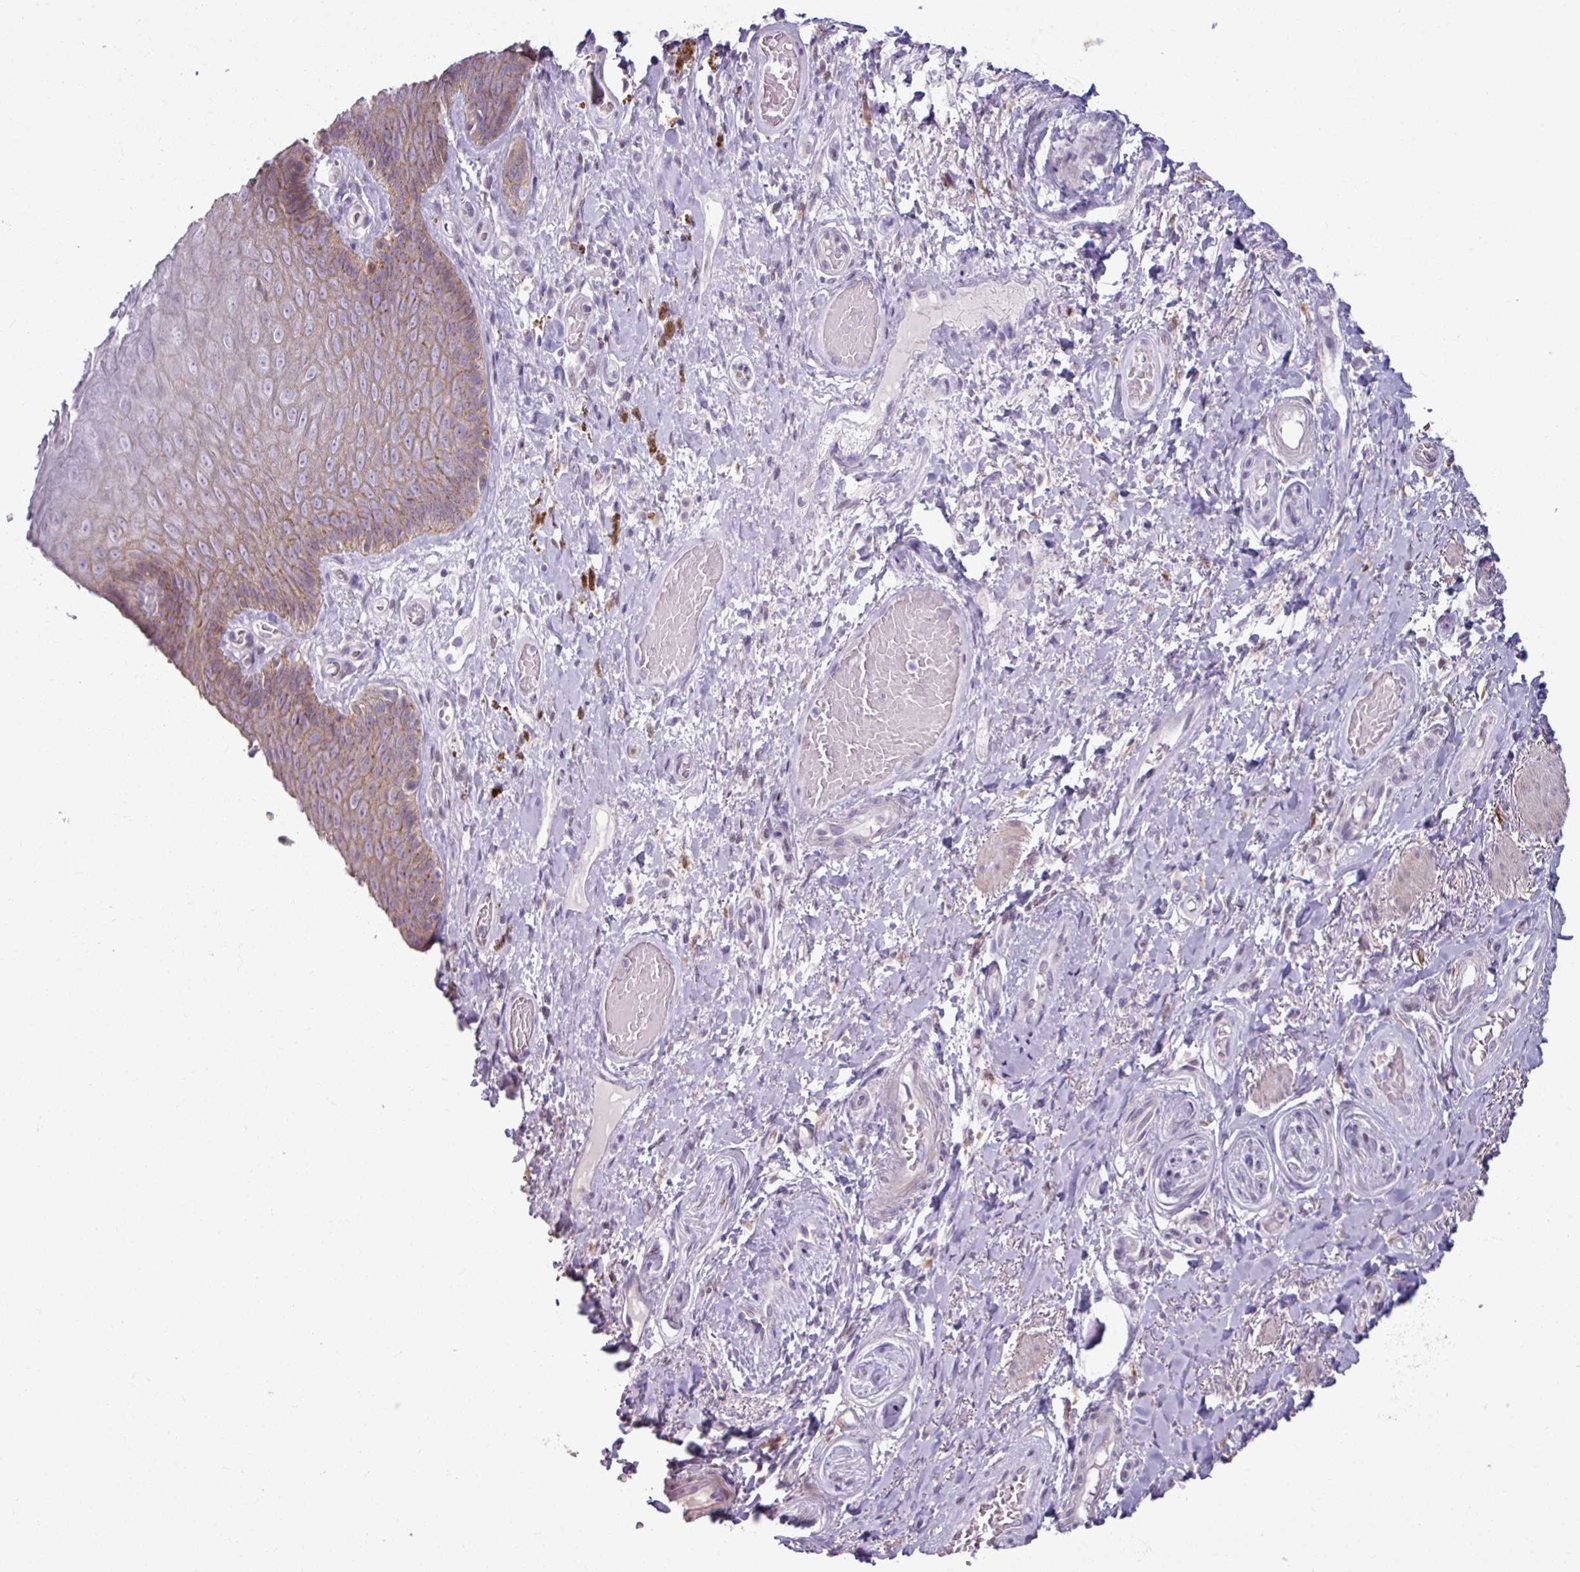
{"staining": {"intensity": "weak", "quantity": "25%-75%", "location": "cytoplasmic/membranous"}, "tissue": "skin", "cell_type": "Epidermal cells", "image_type": "normal", "snomed": [{"axis": "morphology", "description": "Normal tissue, NOS"}, {"axis": "topography", "description": "Anal"}, {"axis": "topography", "description": "Peripheral nerve tissue"}], "caption": "Immunohistochemistry (IHC) of benign skin shows low levels of weak cytoplasmic/membranous staining in about 25%-75% of epidermal cells.", "gene": "PNMA6A", "patient": {"sex": "male", "age": 53}}